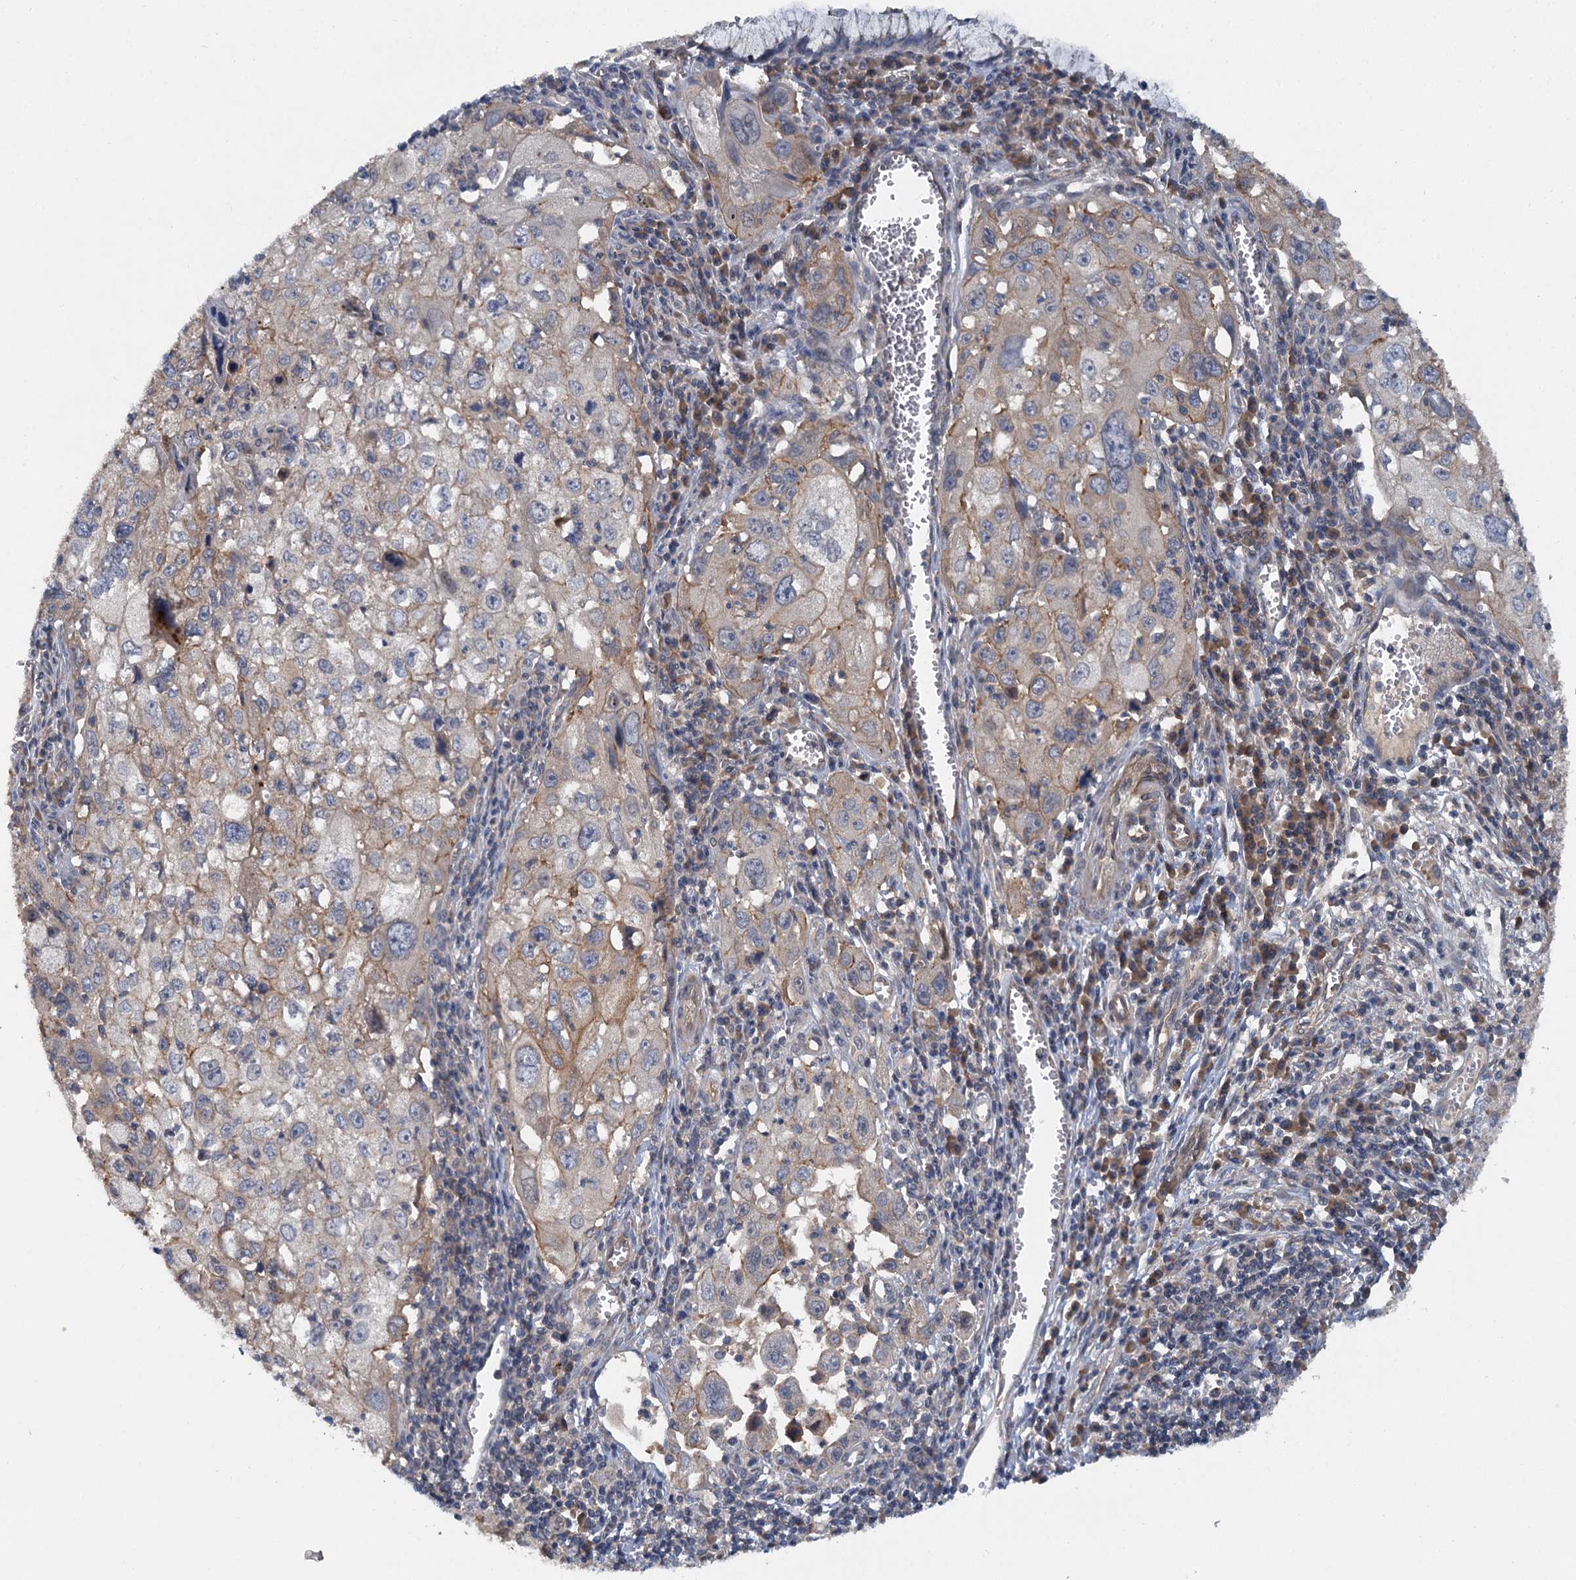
{"staining": {"intensity": "weak", "quantity": "<25%", "location": "cytoplasmic/membranous"}, "tissue": "cervical cancer", "cell_type": "Tumor cells", "image_type": "cancer", "snomed": [{"axis": "morphology", "description": "Squamous cell carcinoma, NOS"}, {"axis": "topography", "description": "Cervix"}], "caption": "Cervical cancer (squamous cell carcinoma) was stained to show a protein in brown. There is no significant expression in tumor cells.", "gene": "ZNF324", "patient": {"sex": "female", "age": 42}}